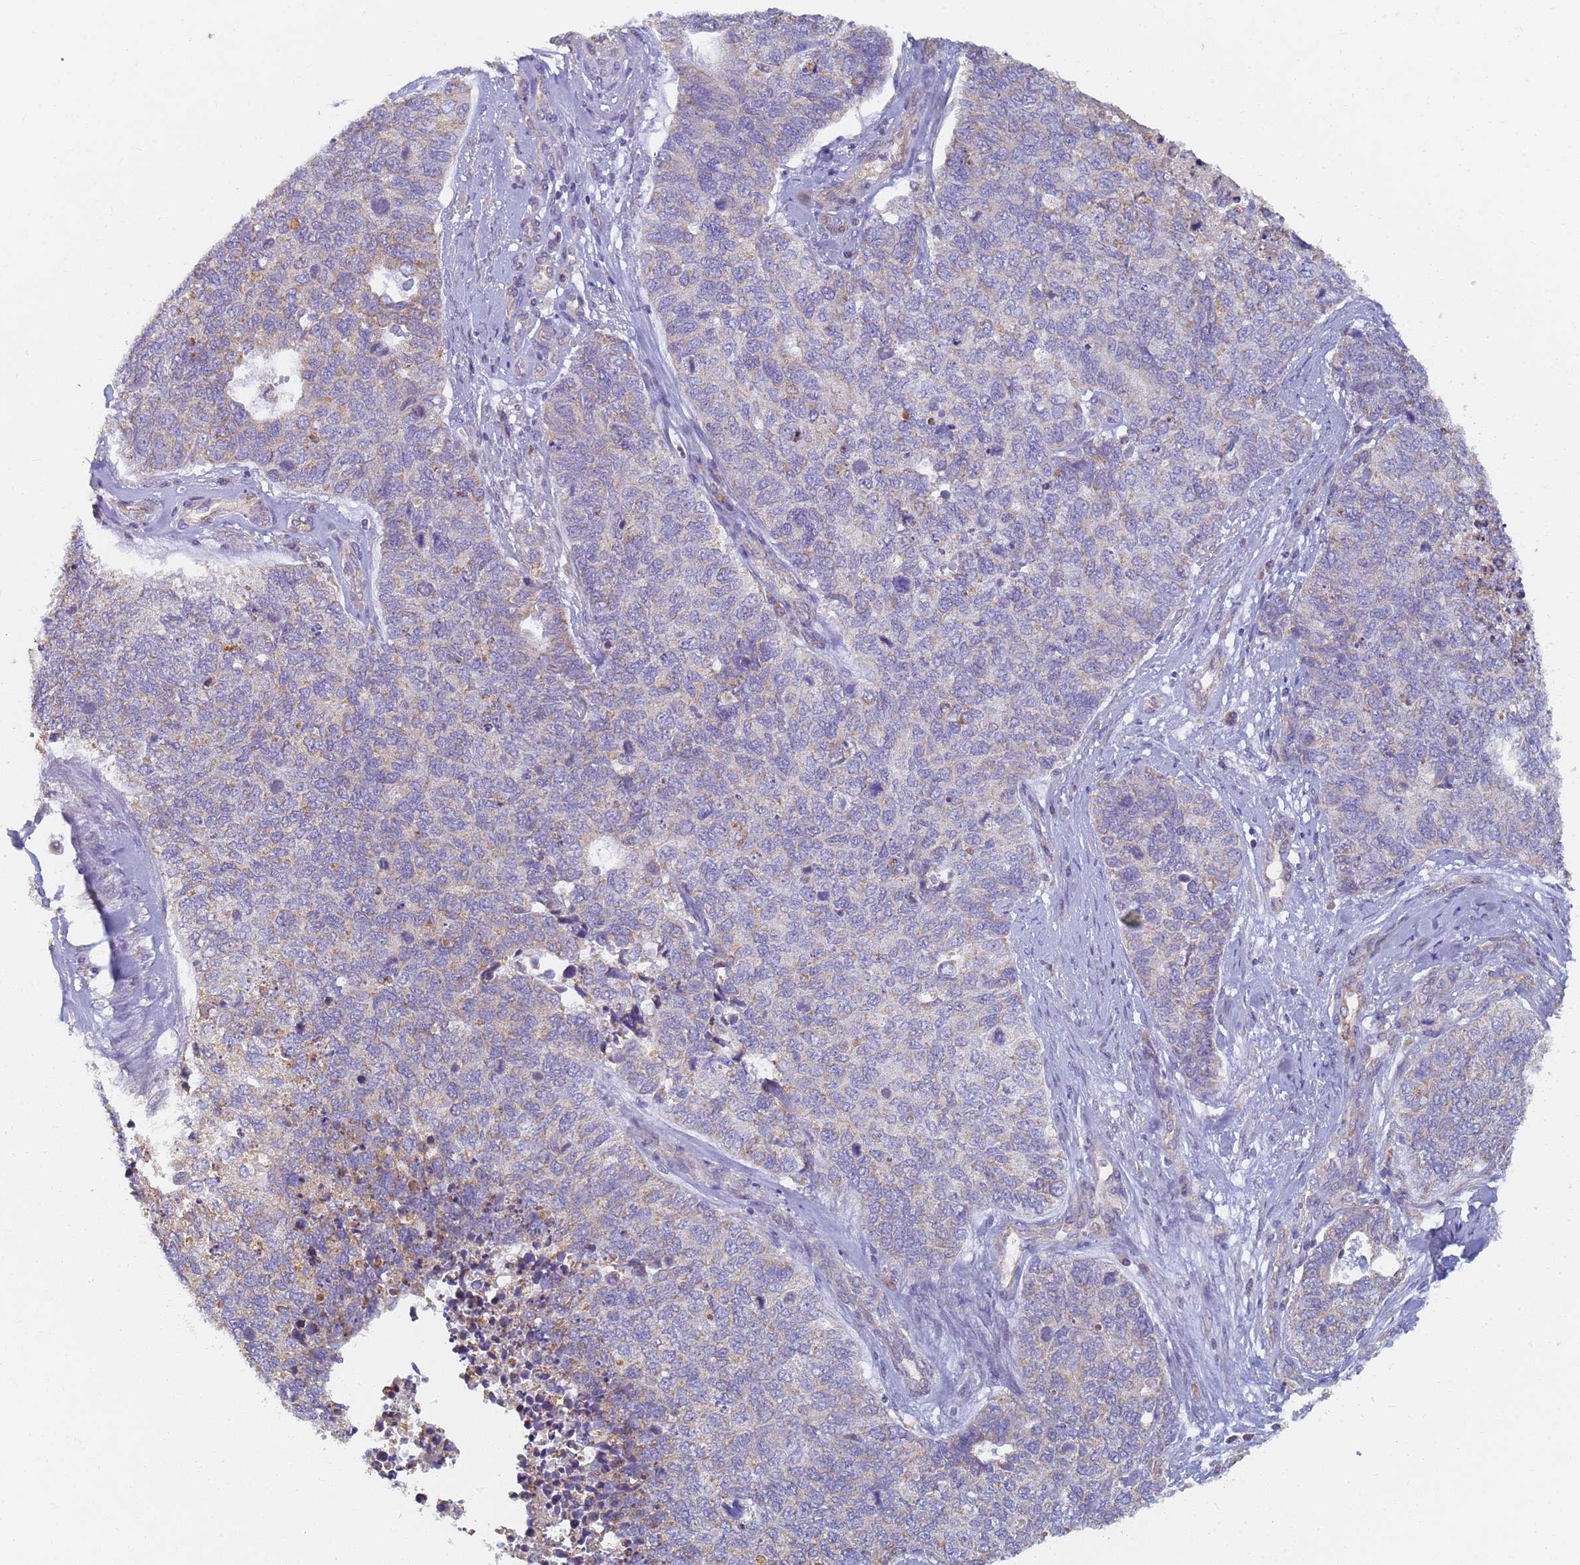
{"staining": {"intensity": "moderate", "quantity": "<25%", "location": "cytoplasmic/membranous"}, "tissue": "cervical cancer", "cell_type": "Tumor cells", "image_type": "cancer", "snomed": [{"axis": "morphology", "description": "Squamous cell carcinoma, NOS"}, {"axis": "topography", "description": "Cervix"}], "caption": "The micrograph demonstrates staining of cervical cancer, revealing moderate cytoplasmic/membranous protein positivity (brown color) within tumor cells.", "gene": "UTP23", "patient": {"sex": "female", "age": 63}}